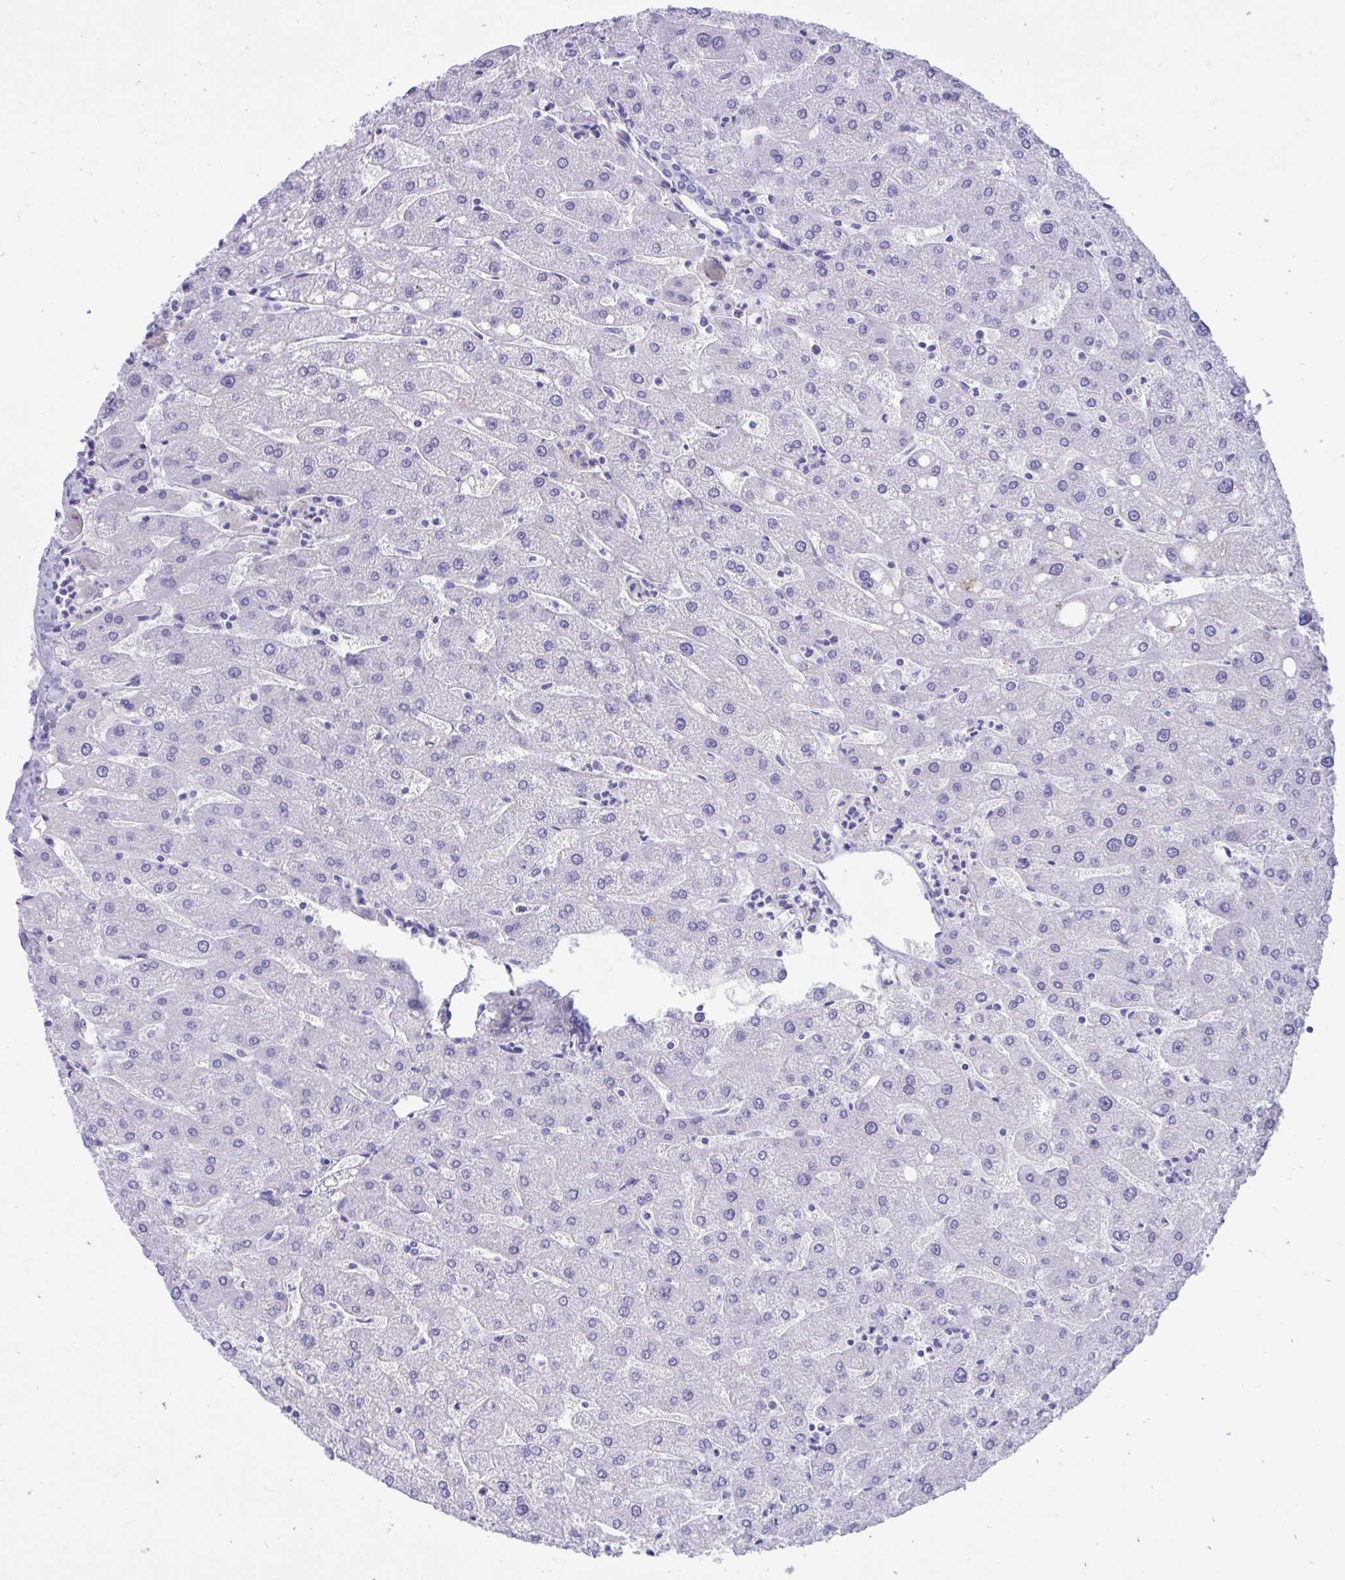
{"staining": {"intensity": "negative", "quantity": "none", "location": "none"}, "tissue": "liver", "cell_type": "Cholangiocytes", "image_type": "normal", "snomed": [{"axis": "morphology", "description": "Normal tissue, NOS"}, {"axis": "topography", "description": "Liver"}], "caption": "This is a image of immunohistochemistry (IHC) staining of unremarkable liver, which shows no staining in cholangiocytes.", "gene": "TMEM35A", "patient": {"sex": "male", "age": 67}}